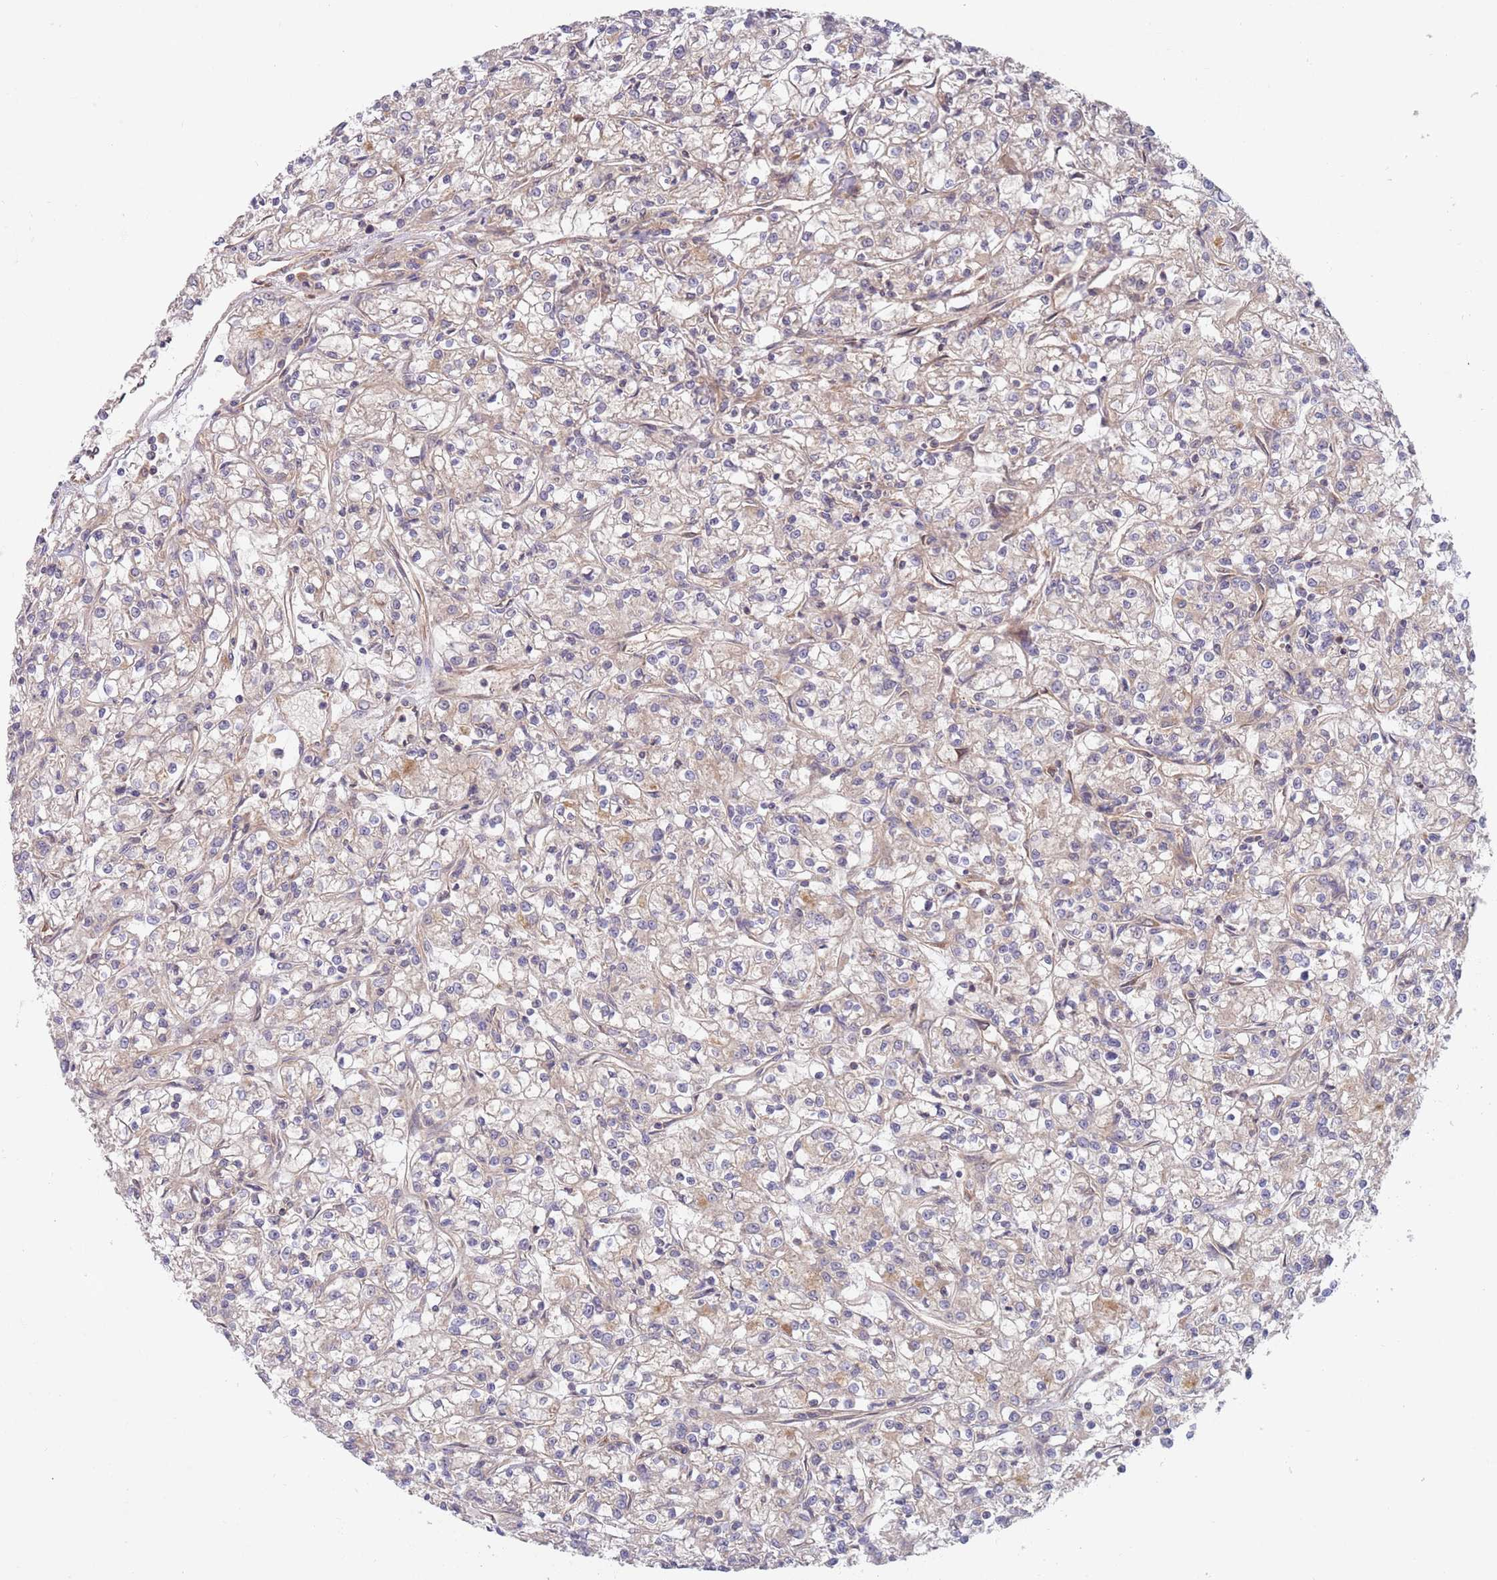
{"staining": {"intensity": "weak", "quantity": "<25%", "location": "cytoplasmic/membranous"}, "tissue": "renal cancer", "cell_type": "Tumor cells", "image_type": "cancer", "snomed": [{"axis": "morphology", "description": "Adenocarcinoma, NOS"}, {"axis": "topography", "description": "Kidney"}], "caption": "Adenocarcinoma (renal) was stained to show a protein in brown. There is no significant positivity in tumor cells. The staining was performed using DAB to visualize the protein expression in brown, while the nuclei were stained in blue with hematoxylin (Magnification: 20x).", "gene": "GUK1", "patient": {"sex": "female", "age": 59}}